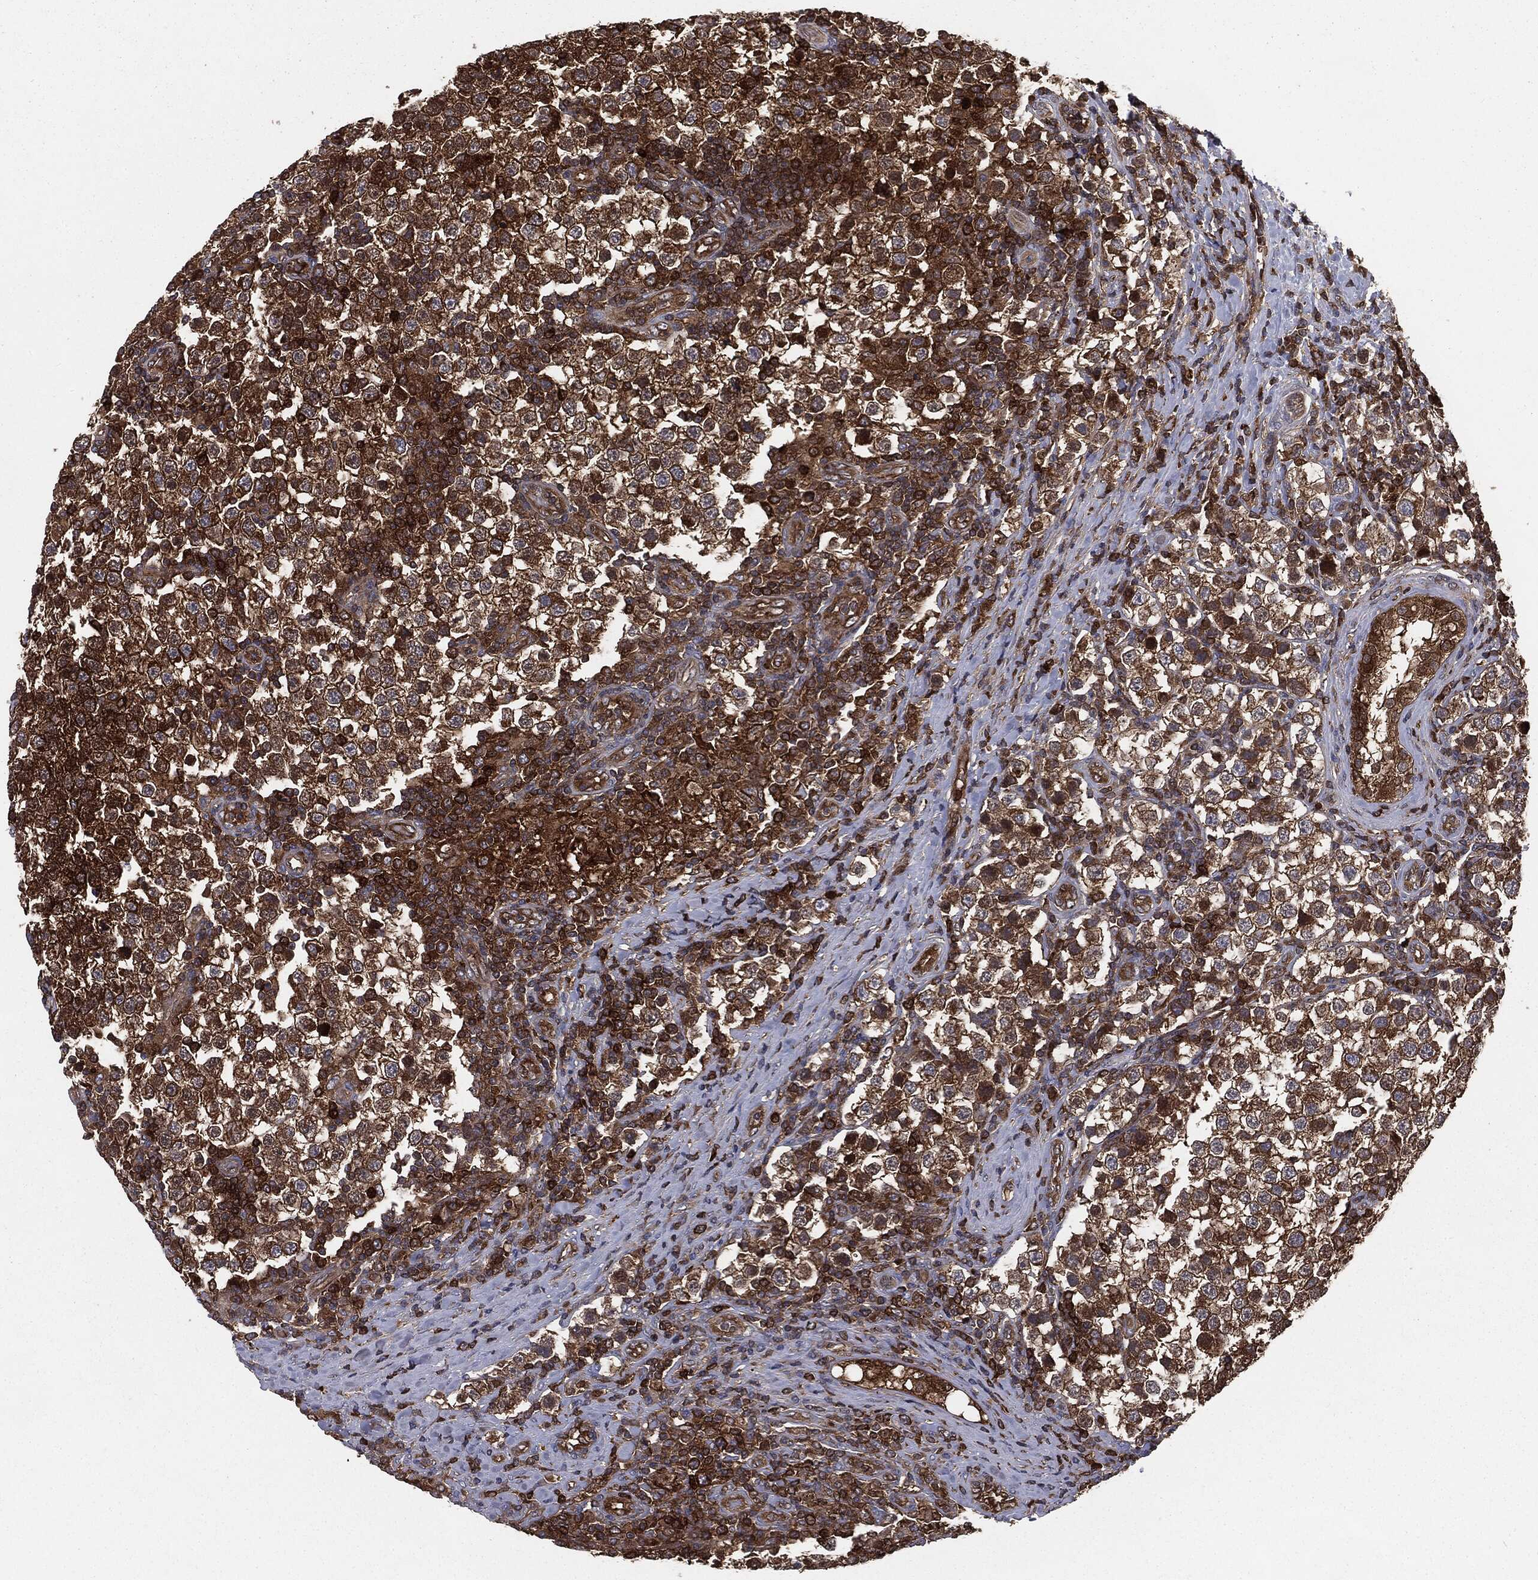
{"staining": {"intensity": "strong", "quantity": ">75%", "location": "cytoplasmic/membranous"}, "tissue": "testis cancer", "cell_type": "Tumor cells", "image_type": "cancer", "snomed": [{"axis": "morphology", "description": "Seminoma, NOS"}, {"axis": "topography", "description": "Testis"}], "caption": "Protein analysis of testis seminoma tissue shows strong cytoplasmic/membranous expression in about >75% of tumor cells. The staining was performed using DAB (3,3'-diaminobenzidine) to visualize the protein expression in brown, while the nuclei were stained in blue with hematoxylin (Magnification: 20x).", "gene": "GNB5", "patient": {"sex": "male", "age": 34}}